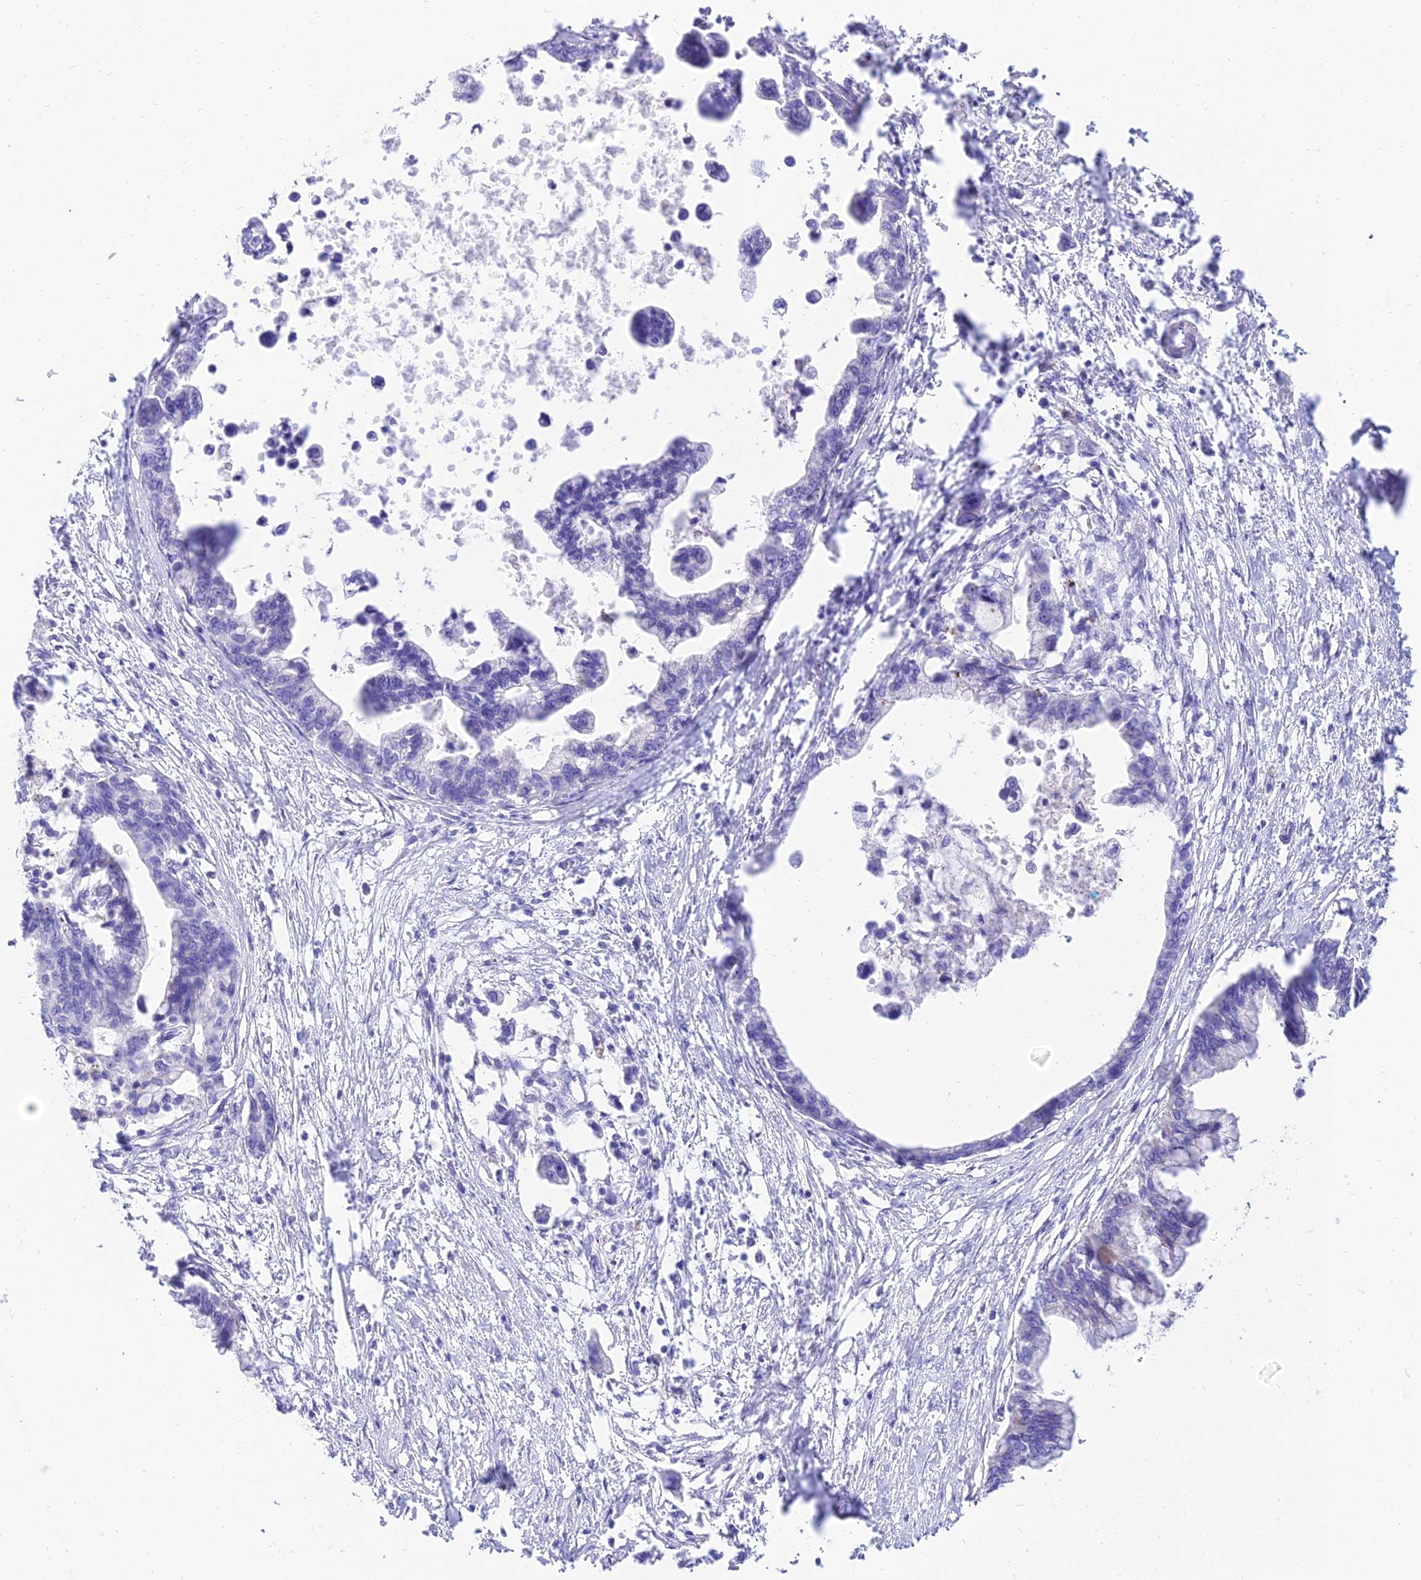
{"staining": {"intensity": "negative", "quantity": "none", "location": "none"}, "tissue": "pancreatic cancer", "cell_type": "Tumor cells", "image_type": "cancer", "snomed": [{"axis": "morphology", "description": "Adenocarcinoma, NOS"}, {"axis": "topography", "description": "Pancreas"}], "caption": "Human pancreatic cancer stained for a protein using IHC exhibits no staining in tumor cells.", "gene": "TAC3", "patient": {"sex": "female", "age": 83}}